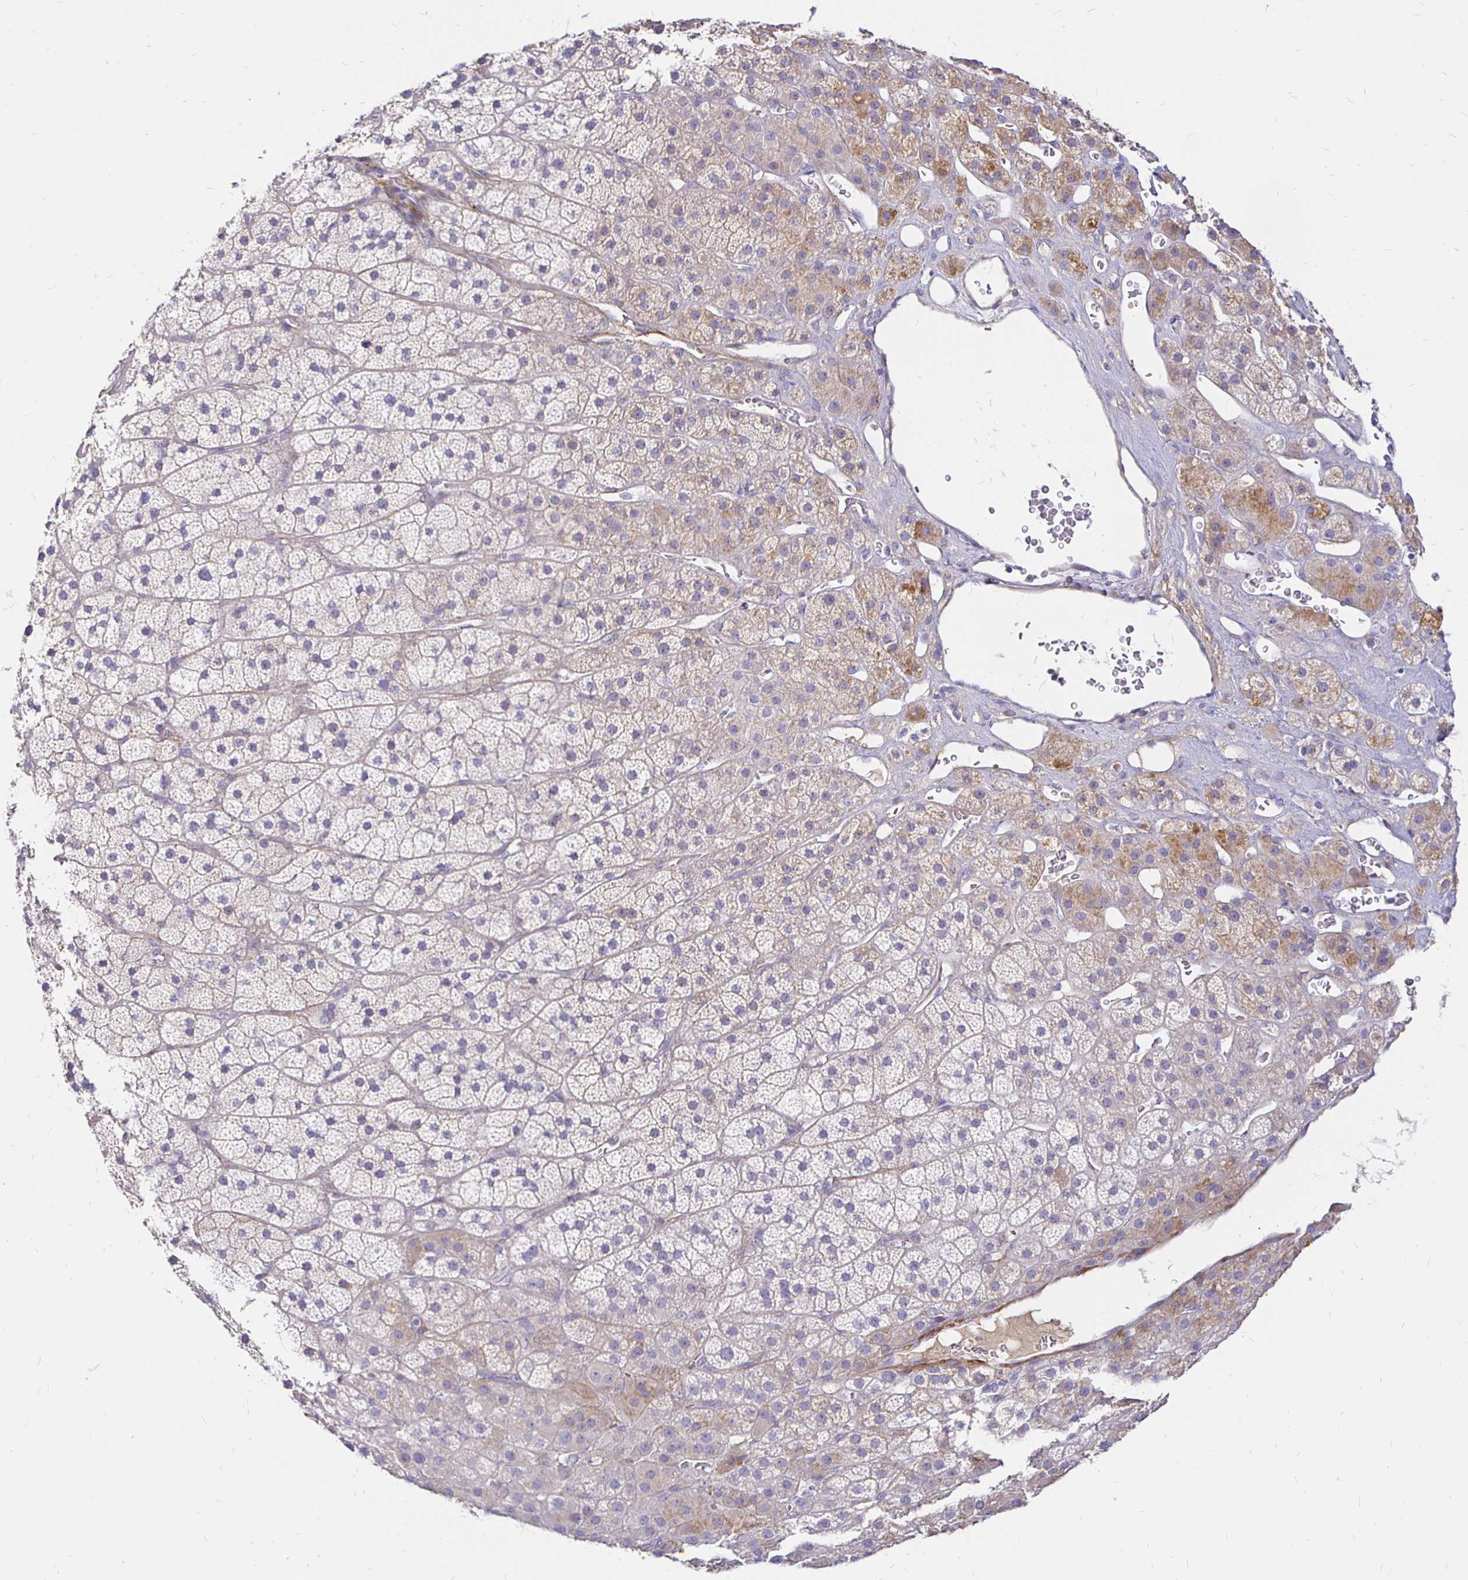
{"staining": {"intensity": "moderate", "quantity": "<25%", "location": "cytoplasmic/membranous"}, "tissue": "adrenal gland", "cell_type": "Glandular cells", "image_type": "normal", "snomed": [{"axis": "morphology", "description": "Normal tissue, NOS"}, {"axis": "topography", "description": "Adrenal gland"}], "caption": "Immunohistochemistry of benign adrenal gland displays low levels of moderate cytoplasmic/membranous staining in approximately <25% of glandular cells.", "gene": "PALM2AKAP2", "patient": {"sex": "male", "age": 57}}